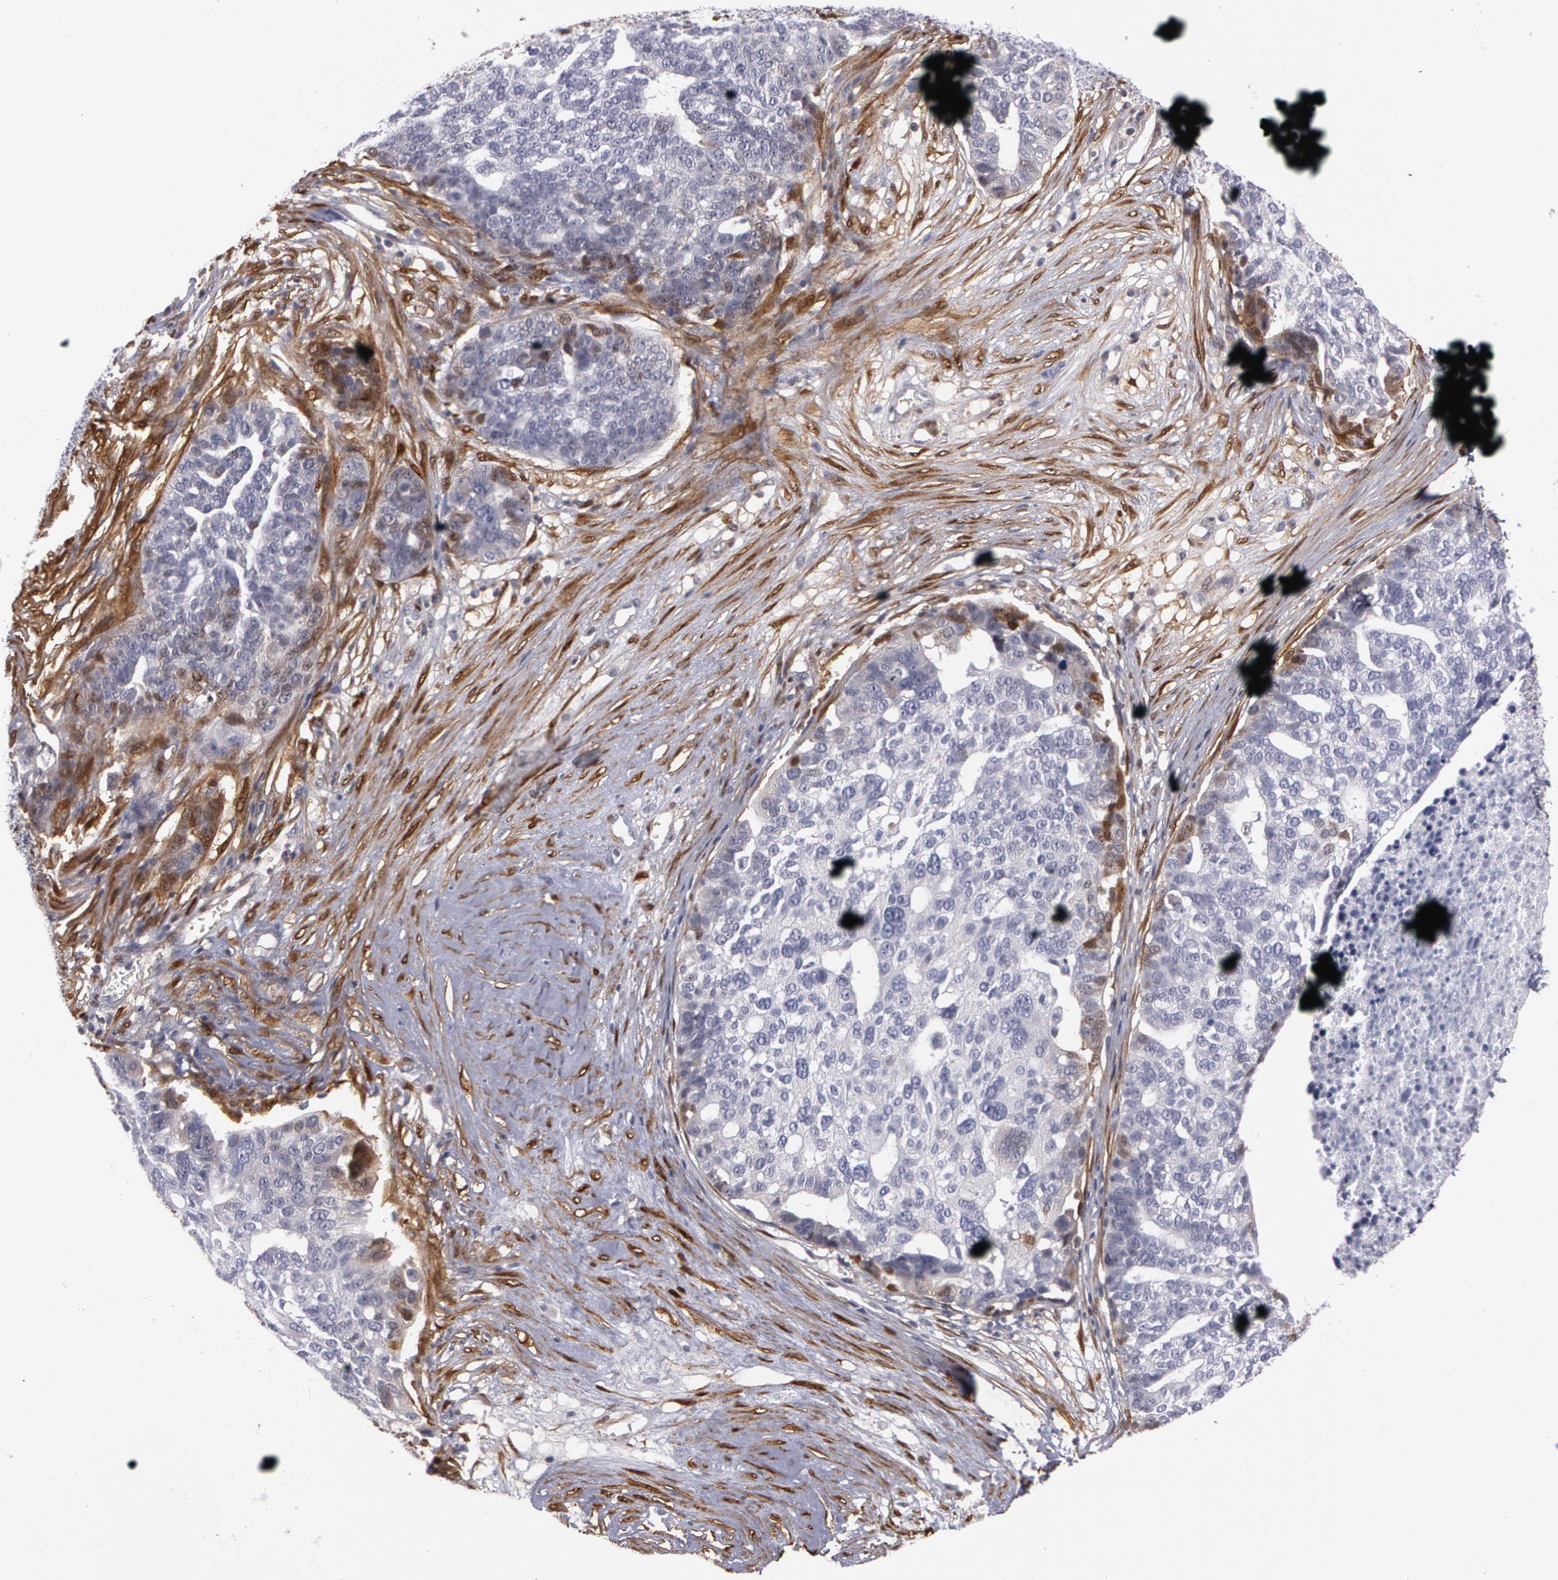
{"staining": {"intensity": "negative", "quantity": "none", "location": "none"}, "tissue": "ovarian cancer", "cell_type": "Tumor cells", "image_type": "cancer", "snomed": [{"axis": "morphology", "description": "Cystadenocarcinoma, serous, NOS"}, {"axis": "topography", "description": "Ovary"}], "caption": "High power microscopy photomicrograph of an immunohistochemistry photomicrograph of ovarian serous cystadenocarcinoma, revealing no significant staining in tumor cells.", "gene": "TAGLN", "patient": {"sex": "female", "age": 59}}